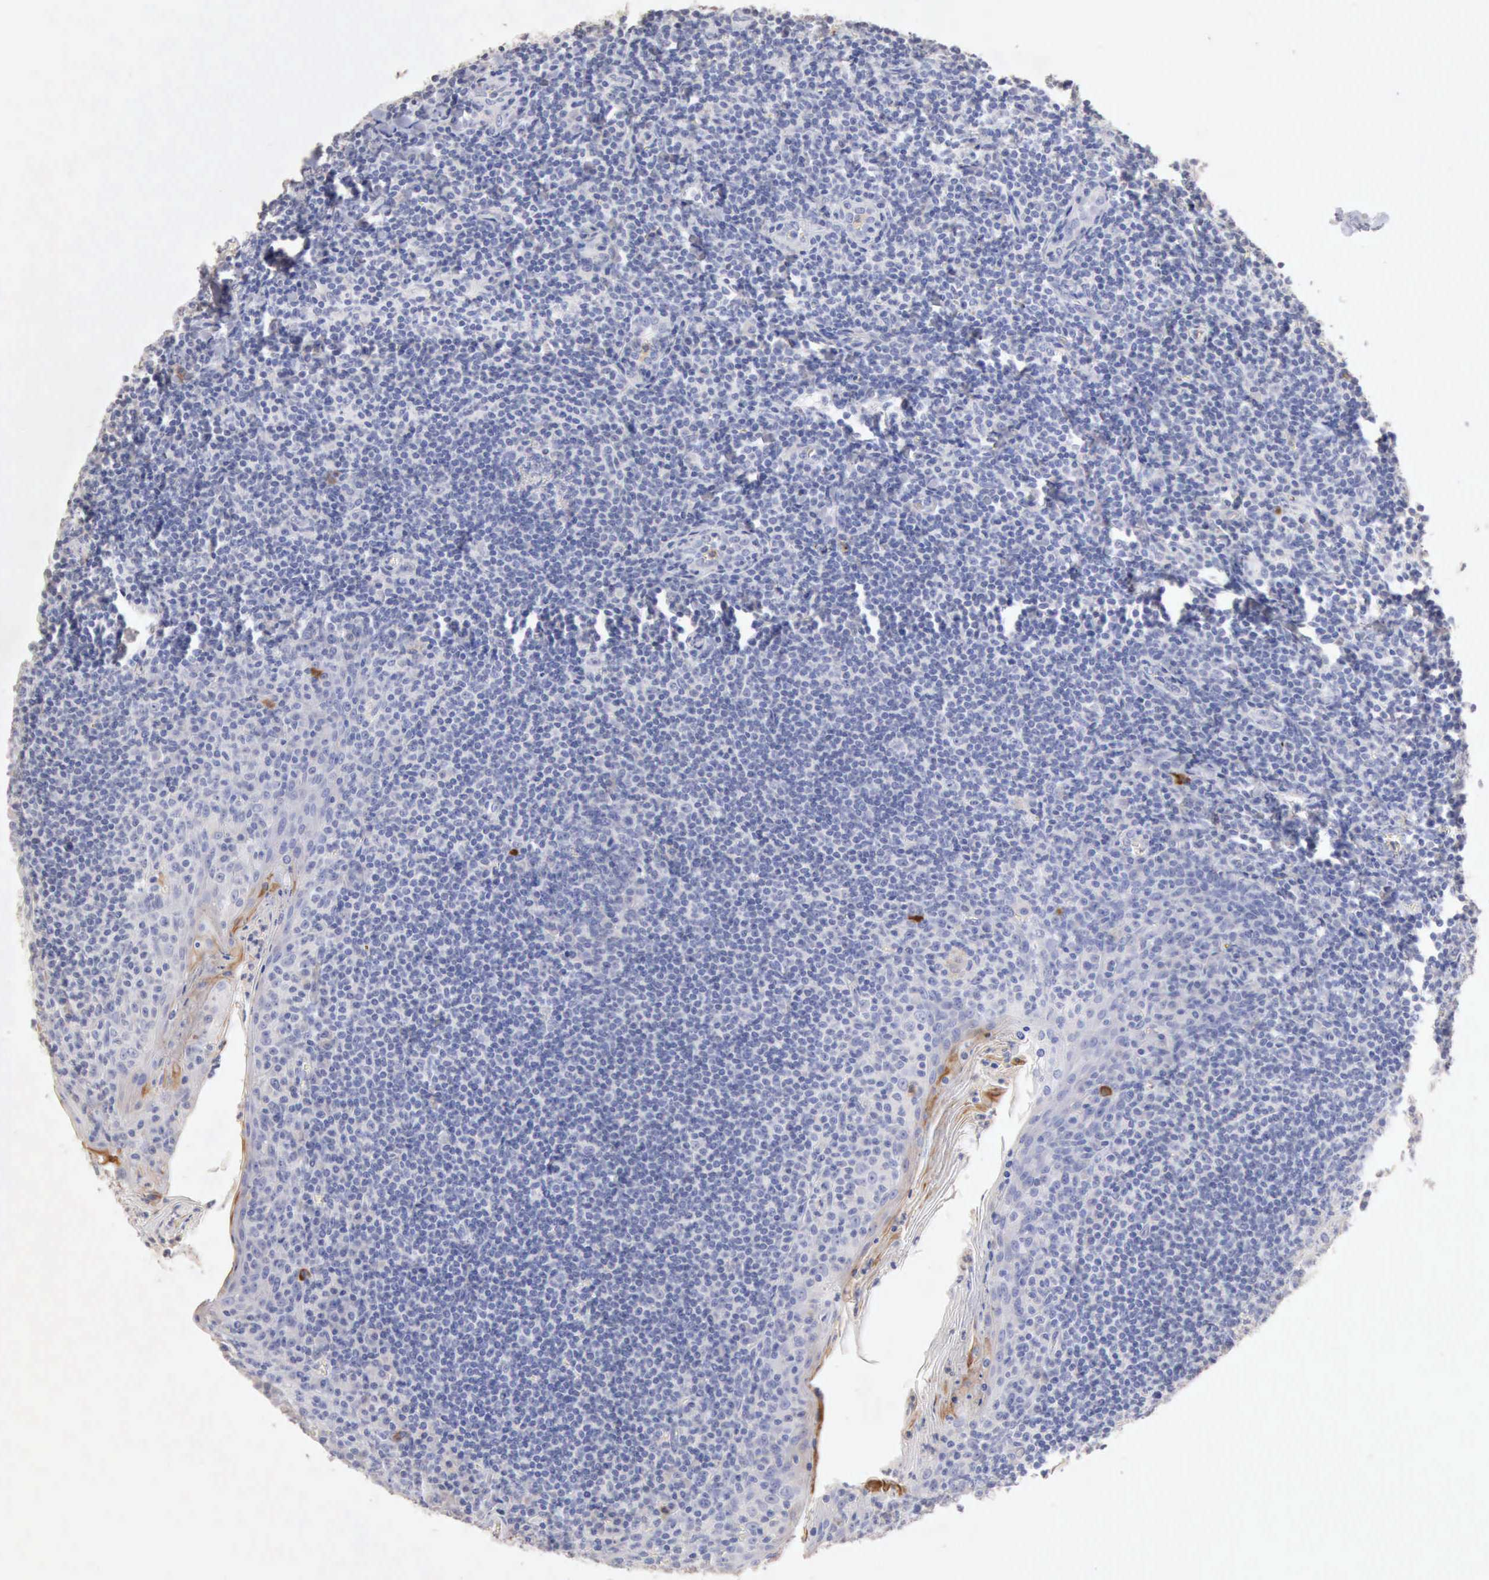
{"staining": {"intensity": "negative", "quantity": "none", "location": "none"}, "tissue": "tonsil", "cell_type": "Germinal center cells", "image_type": "normal", "snomed": [{"axis": "morphology", "description": "Normal tissue, NOS"}, {"axis": "topography", "description": "Tonsil"}], "caption": "Human tonsil stained for a protein using IHC displays no staining in germinal center cells.", "gene": "KRT6B", "patient": {"sex": "male", "age": 31}}